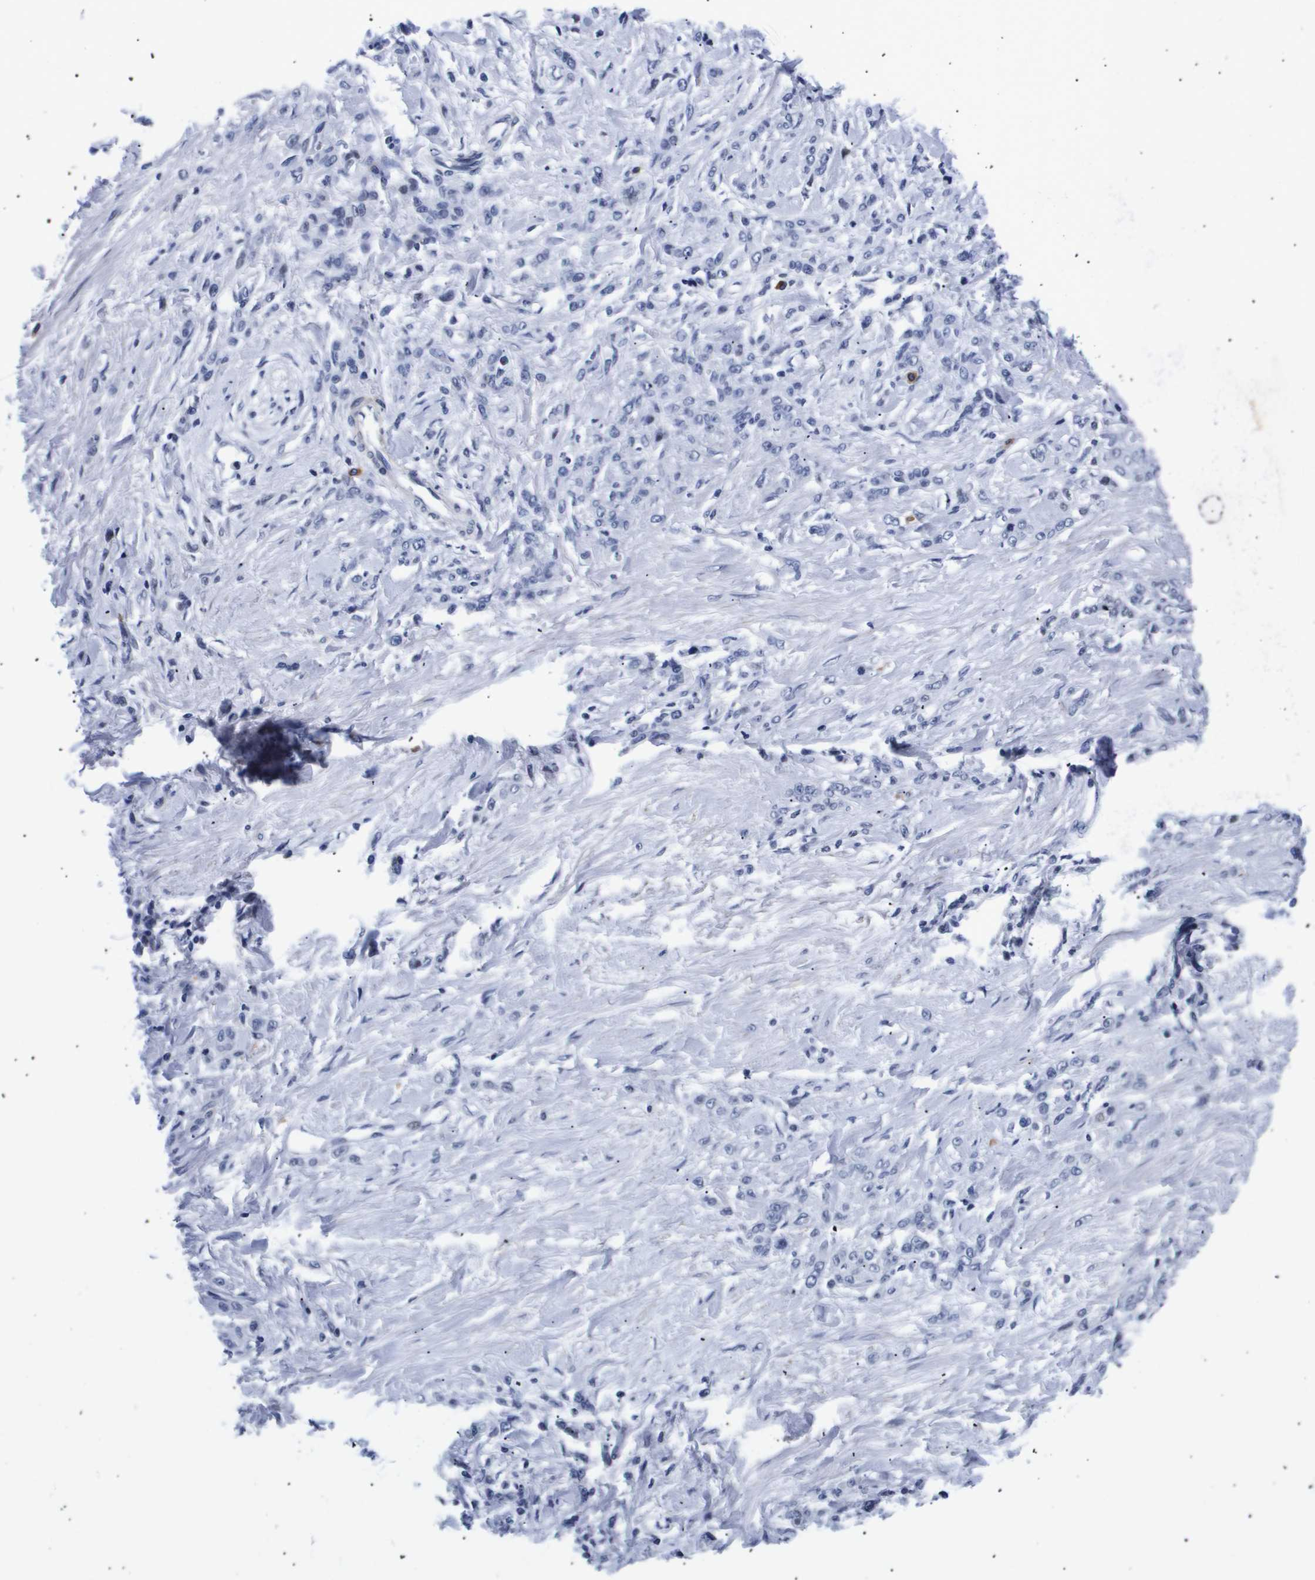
{"staining": {"intensity": "negative", "quantity": "none", "location": "none"}, "tissue": "stomach cancer", "cell_type": "Tumor cells", "image_type": "cancer", "snomed": [{"axis": "morphology", "description": "Normal tissue, NOS"}, {"axis": "morphology", "description": "Adenocarcinoma, NOS"}, {"axis": "topography", "description": "Stomach"}], "caption": "The image demonstrates no significant expression in tumor cells of stomach cancer.", "gene": "SHD", "patient": {"sex": "male", "age": 82}}